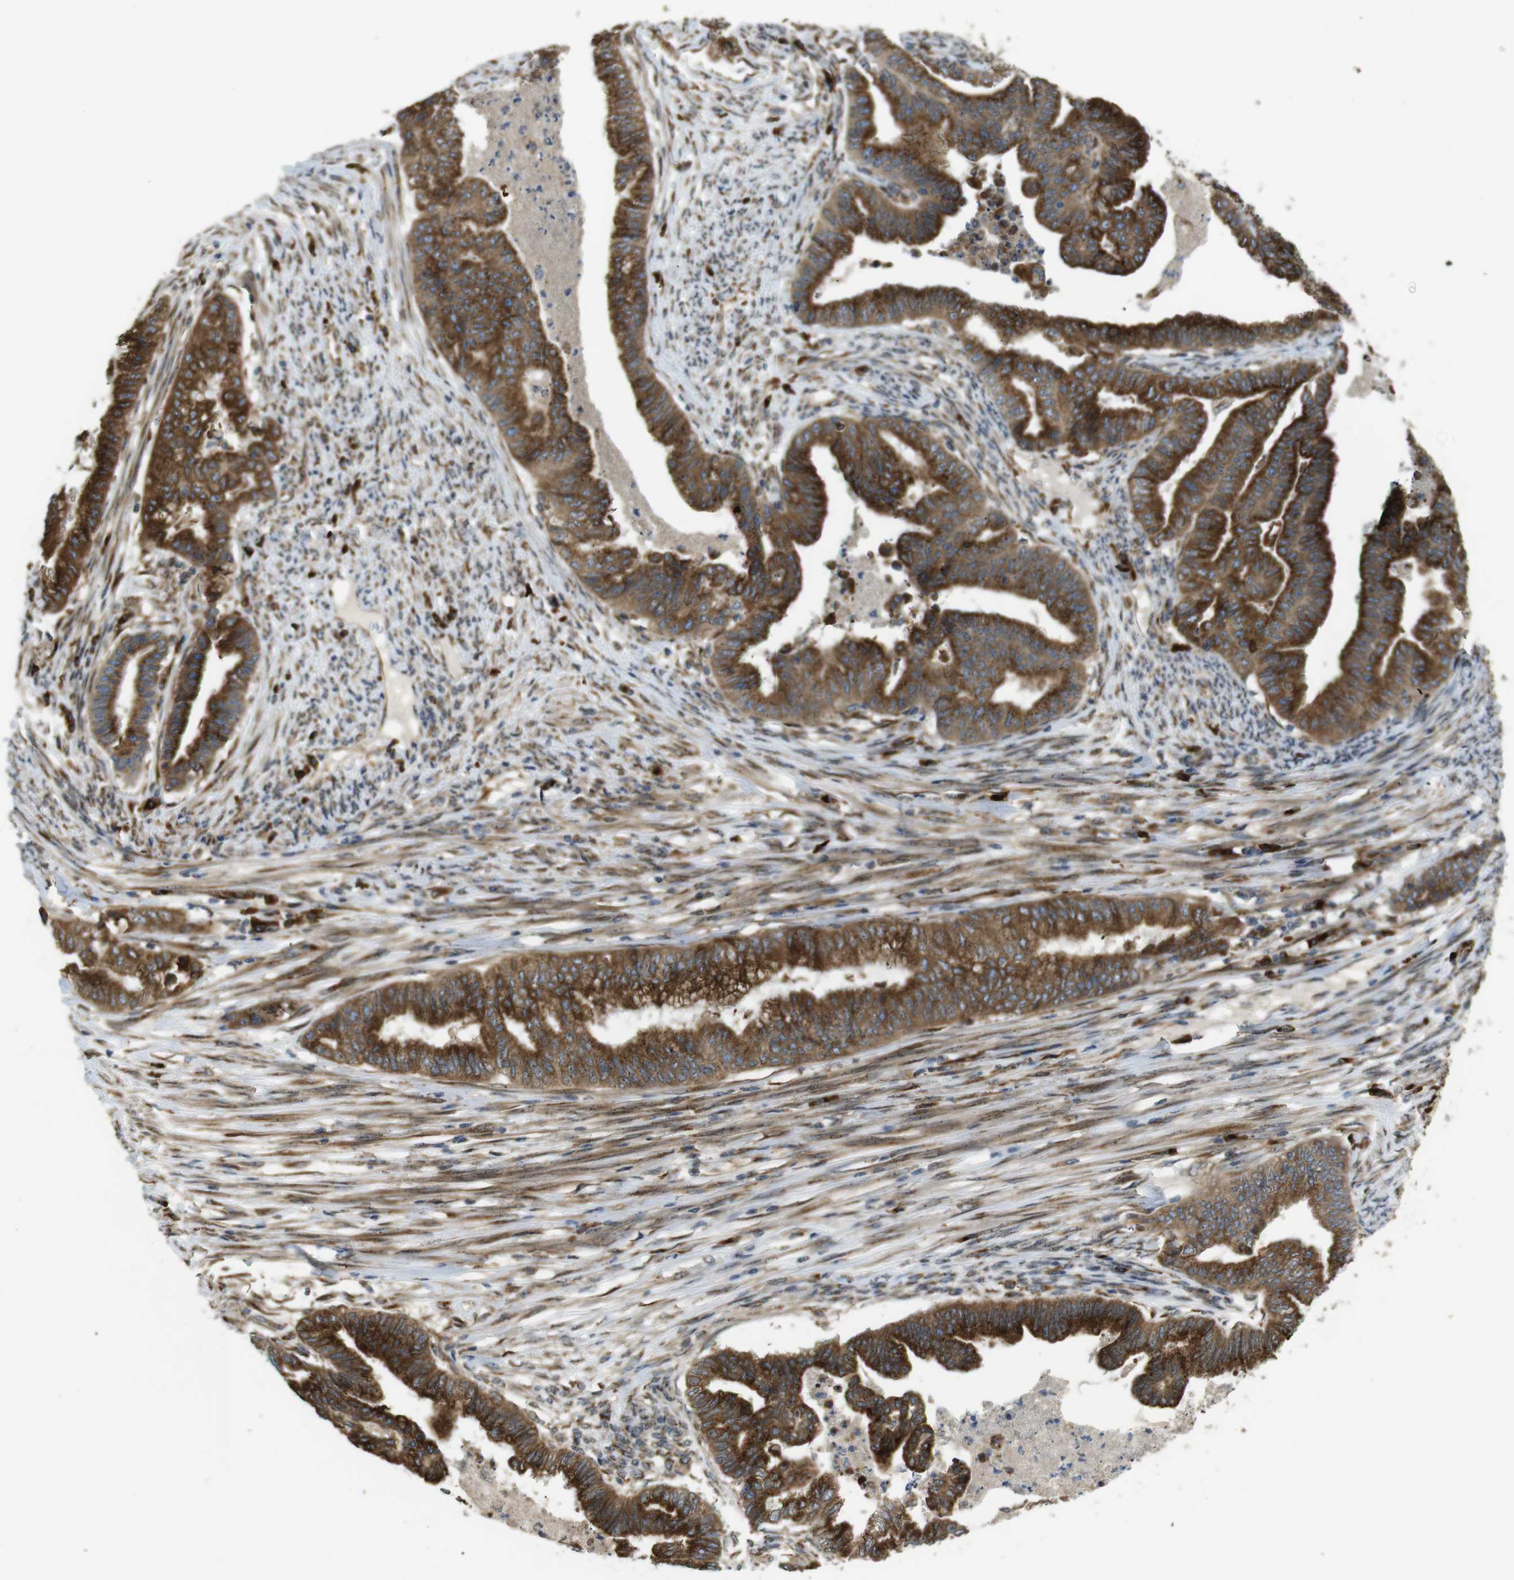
{"staining": {"intensity": "strong", "quantity": ">75%", "location": "cytoplasmic/membranous"}, "tissue": "endometrial cancer", "cell_type": "Tumor cells", "image_type": "cancer", "snomed": [{"axis": "morphology", "description": "Adenocarcinoma, NOS"}, {"axis": "topography", "description": "Endometrium"}], "caption": "The immunohistochemical stain highlights strong cytoplasmic/membranous expression in tumor cells of endometrial adenocarcinoma tissue.", "gene": "TMEM143", "patient": {"sex": "female", "age": 79}}